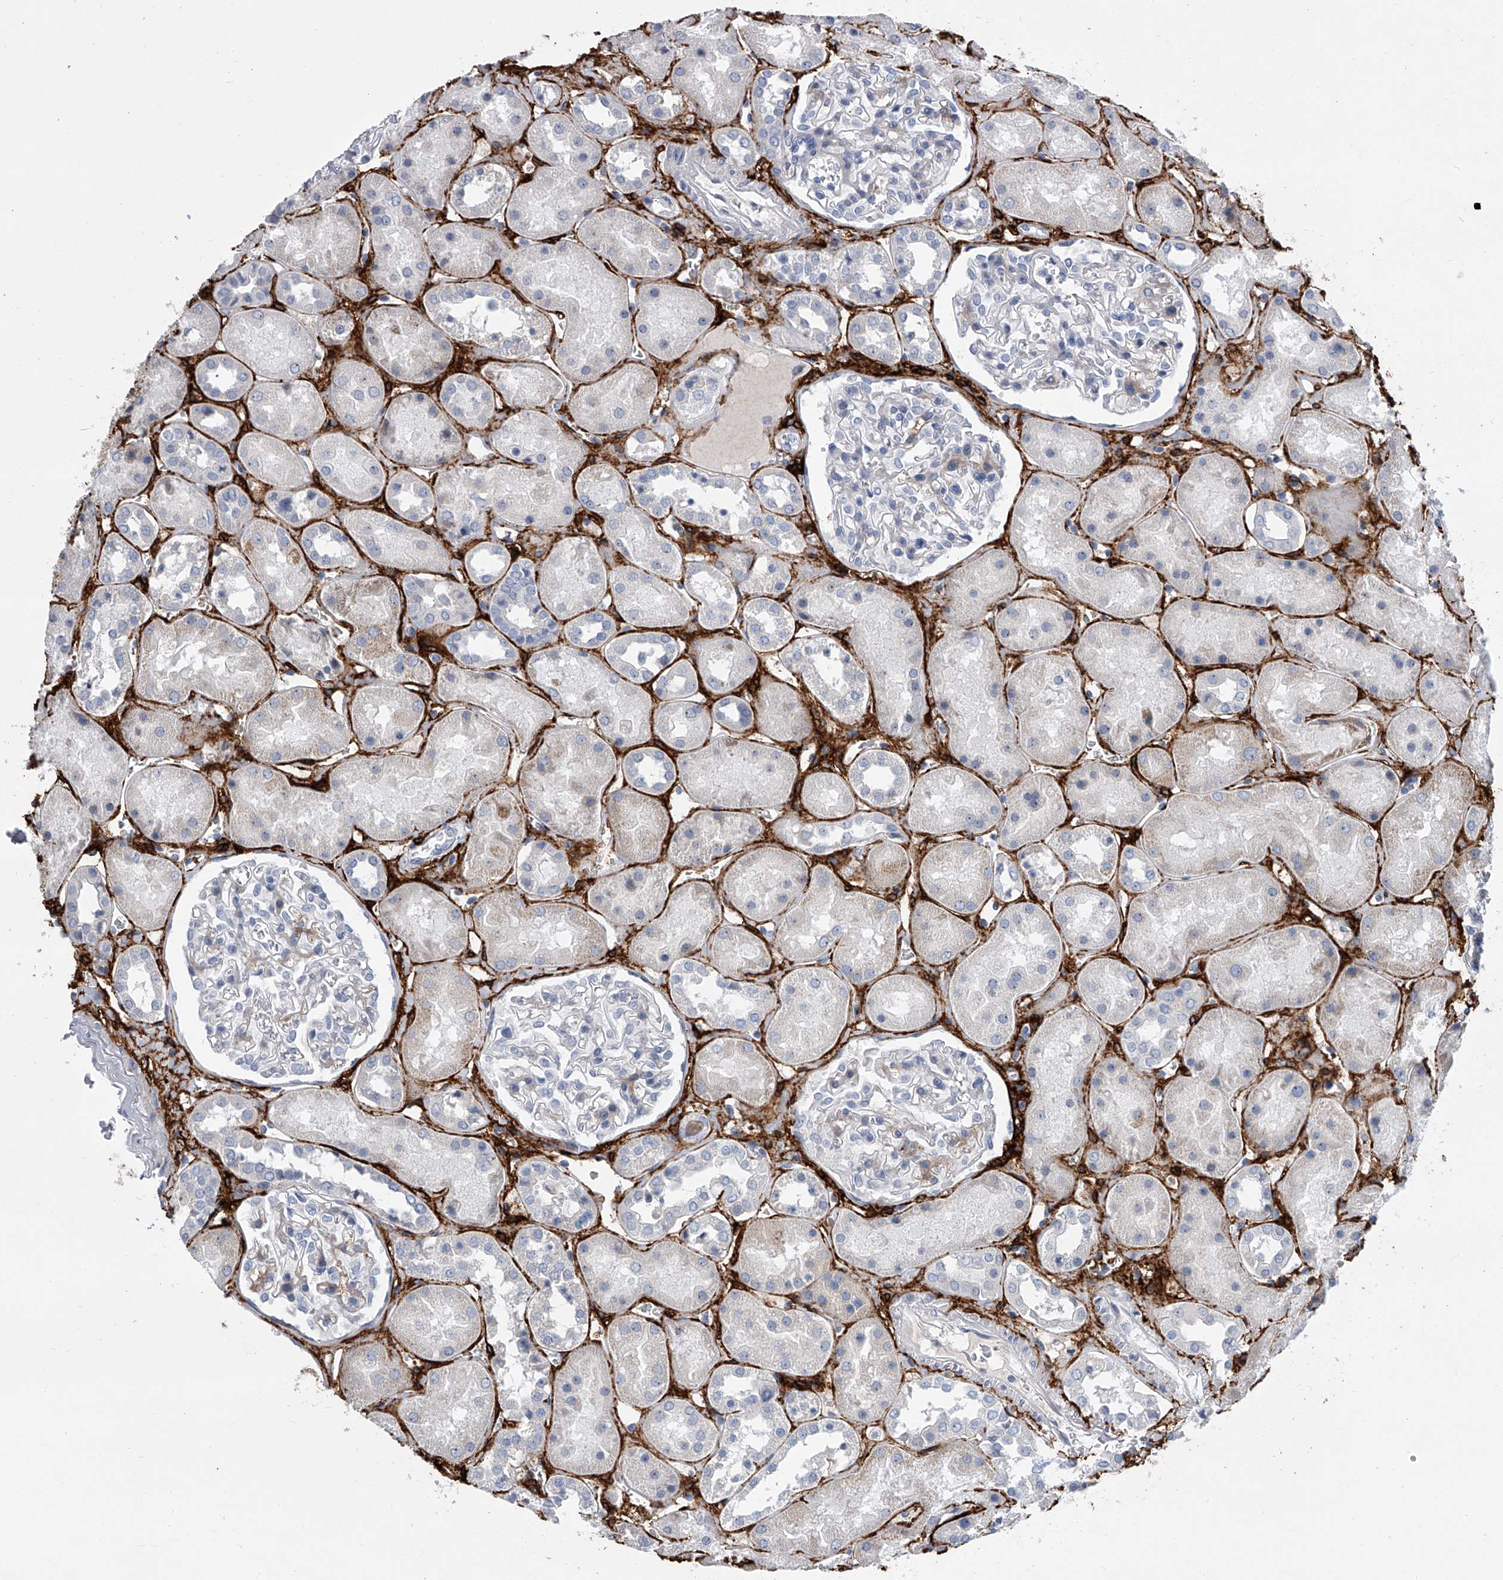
{"staining": {"intensity": "negative", "quantity": "none", "location": "none"}, "tissue": "kidney", "cell_type": "Cells in glomeruli", "image_type": "normal", "snomed": [{"axis": "morphology", "description": "Normal tissue, NOS"}, {"axis": "topography", "description": "Kidney"}], "caption": "IHC image of benign human kidney stained for a protein (brown), which exhibits no expression in cells in glomeruli. Nuclei are stained in blue.", "gene": "ALG14", "patient": {"sex": "male", "age": 70}}